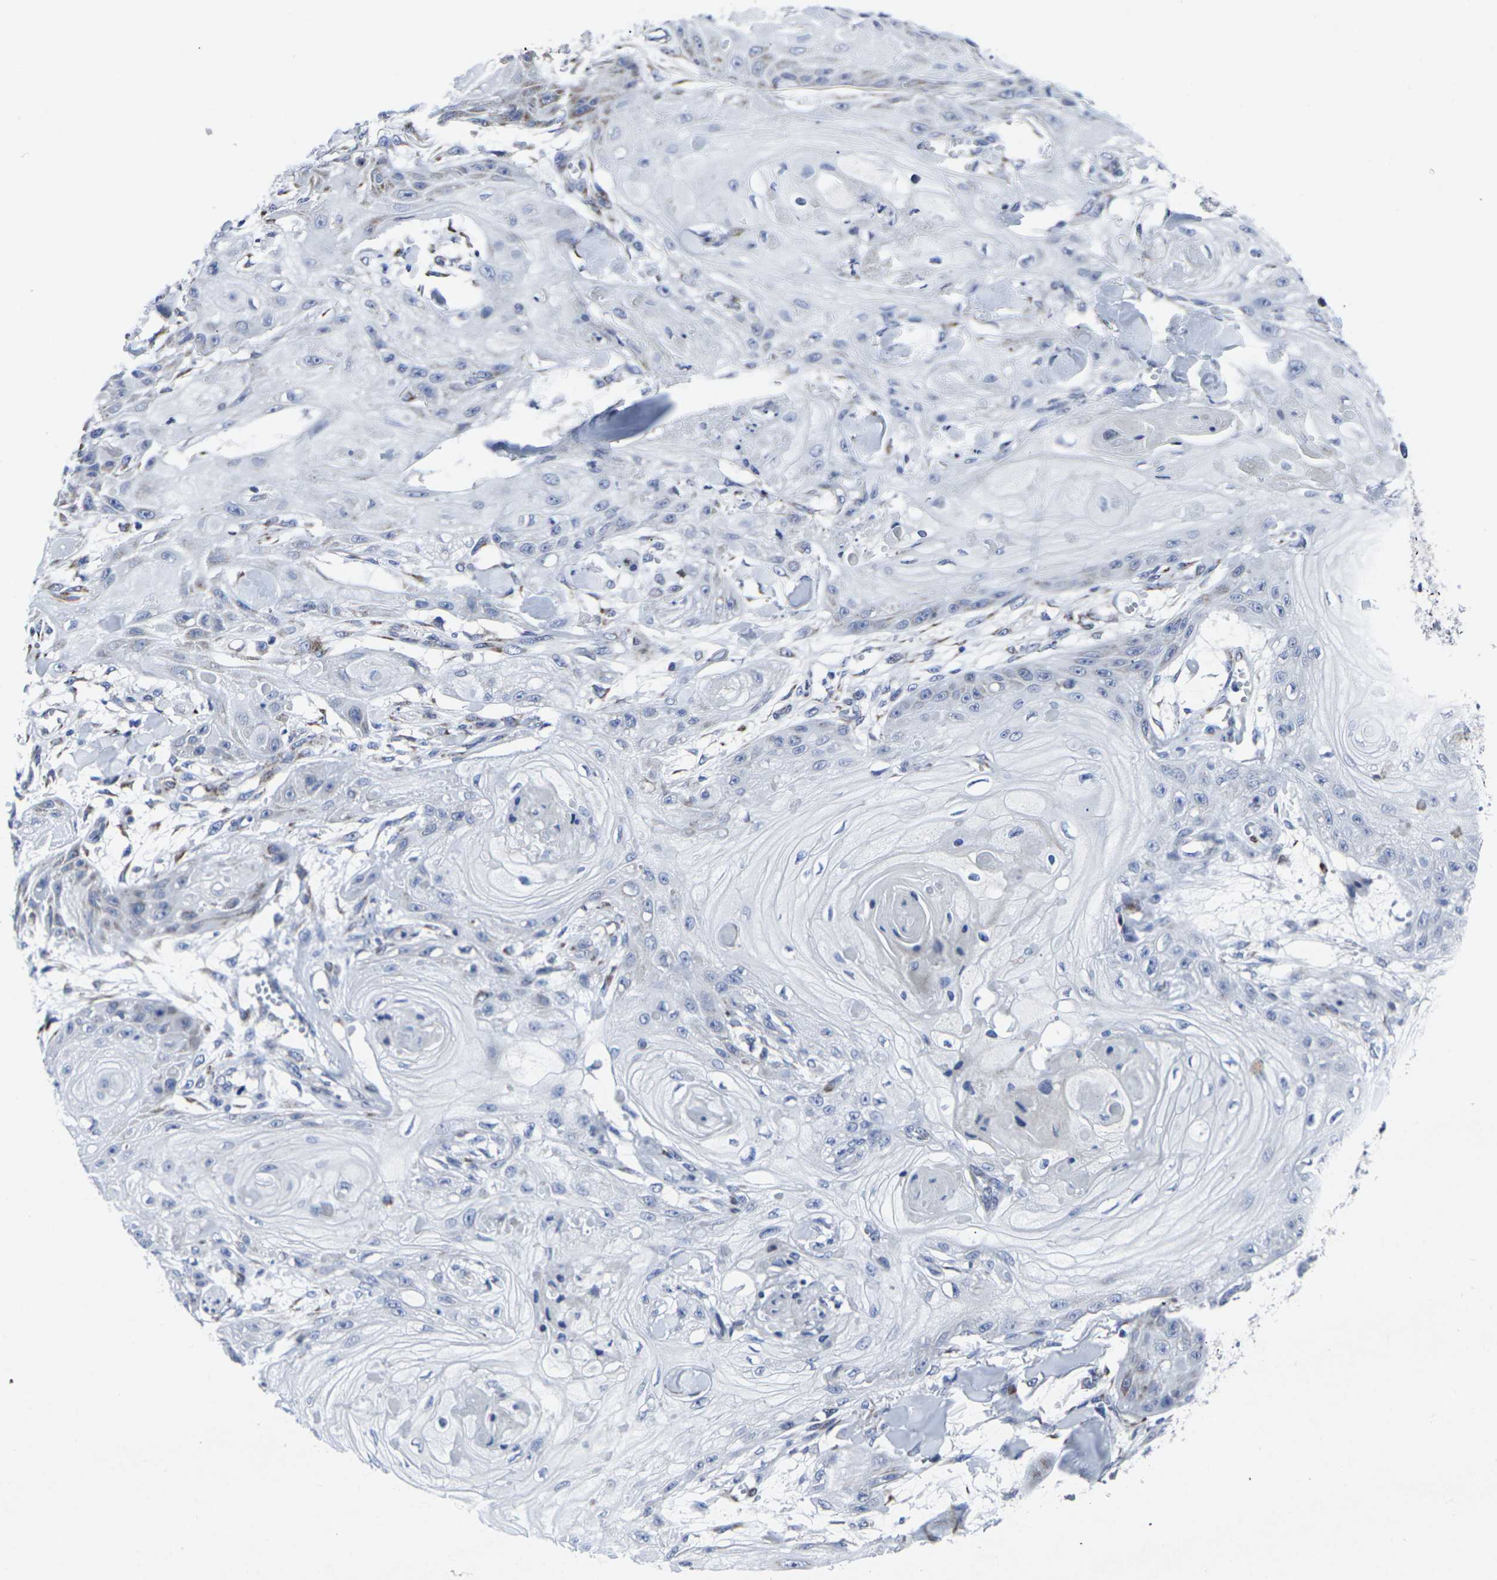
{"staining": {"intensity": "negative", "quantity": "none", "location": "none"}, "tissue": "skin cancer", "cell_type": "Tumor cells", "image_type": "cancer", "snomed": [{"axis": "morphology", "description": "Squamous cell carcinoma, NOS"}, {"axis": "topography", "description": "Skin"}], "caption": "An image of skin cancer stained for a protein reveals no brown staining in tumor cells.", "gene": "RPN1", "patient": {"sex": "male", "age": 74}}